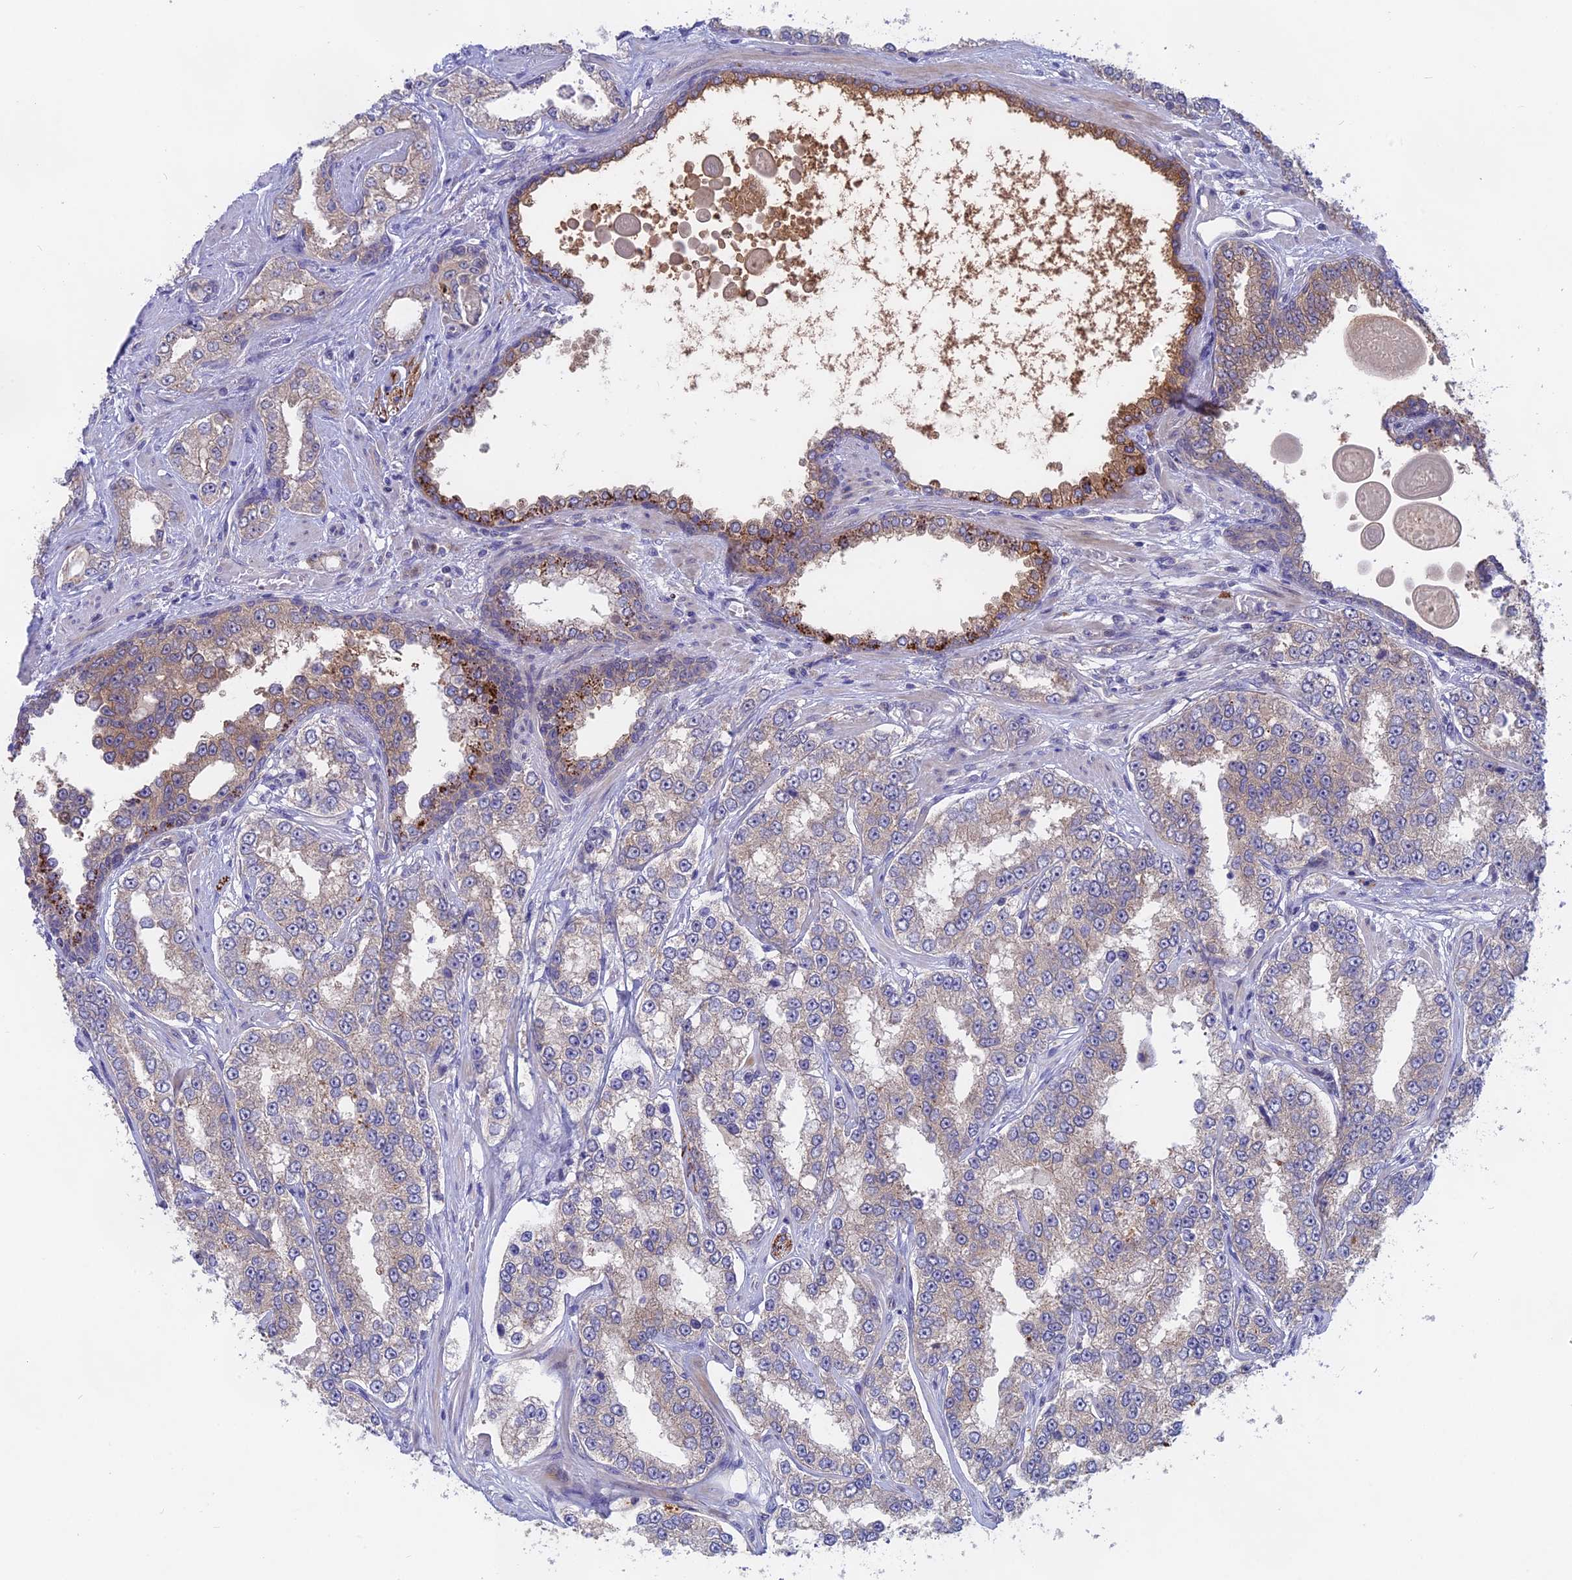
{"staining": {"intensity": "weak", "quantity": "<25%", "location": "cytoplasmic/membranous"}, "tissue": "prostate cancer", "cell_type": "Tumor cells", "image_type": "cancer", "snomed": [{"axis": "morphology", "description": "Normal tissue, NOS"}, {"axis": "morphology", "description": "Adenocarcinoma, High grade"}, {"axis": "topography", "description": "Prostate"}], "caption": "Micrograph shows no significant protein expression in tumor cells of prostate cancer. (Stains: DAB (3,3'-diaminobenzidine) immunohistochemistry with hematoxylin counter stain, Microscopy: brightfield microscopy at high magnification).", "gene": "TENT4B", "patient": {"sex": "male", "age": 83}}